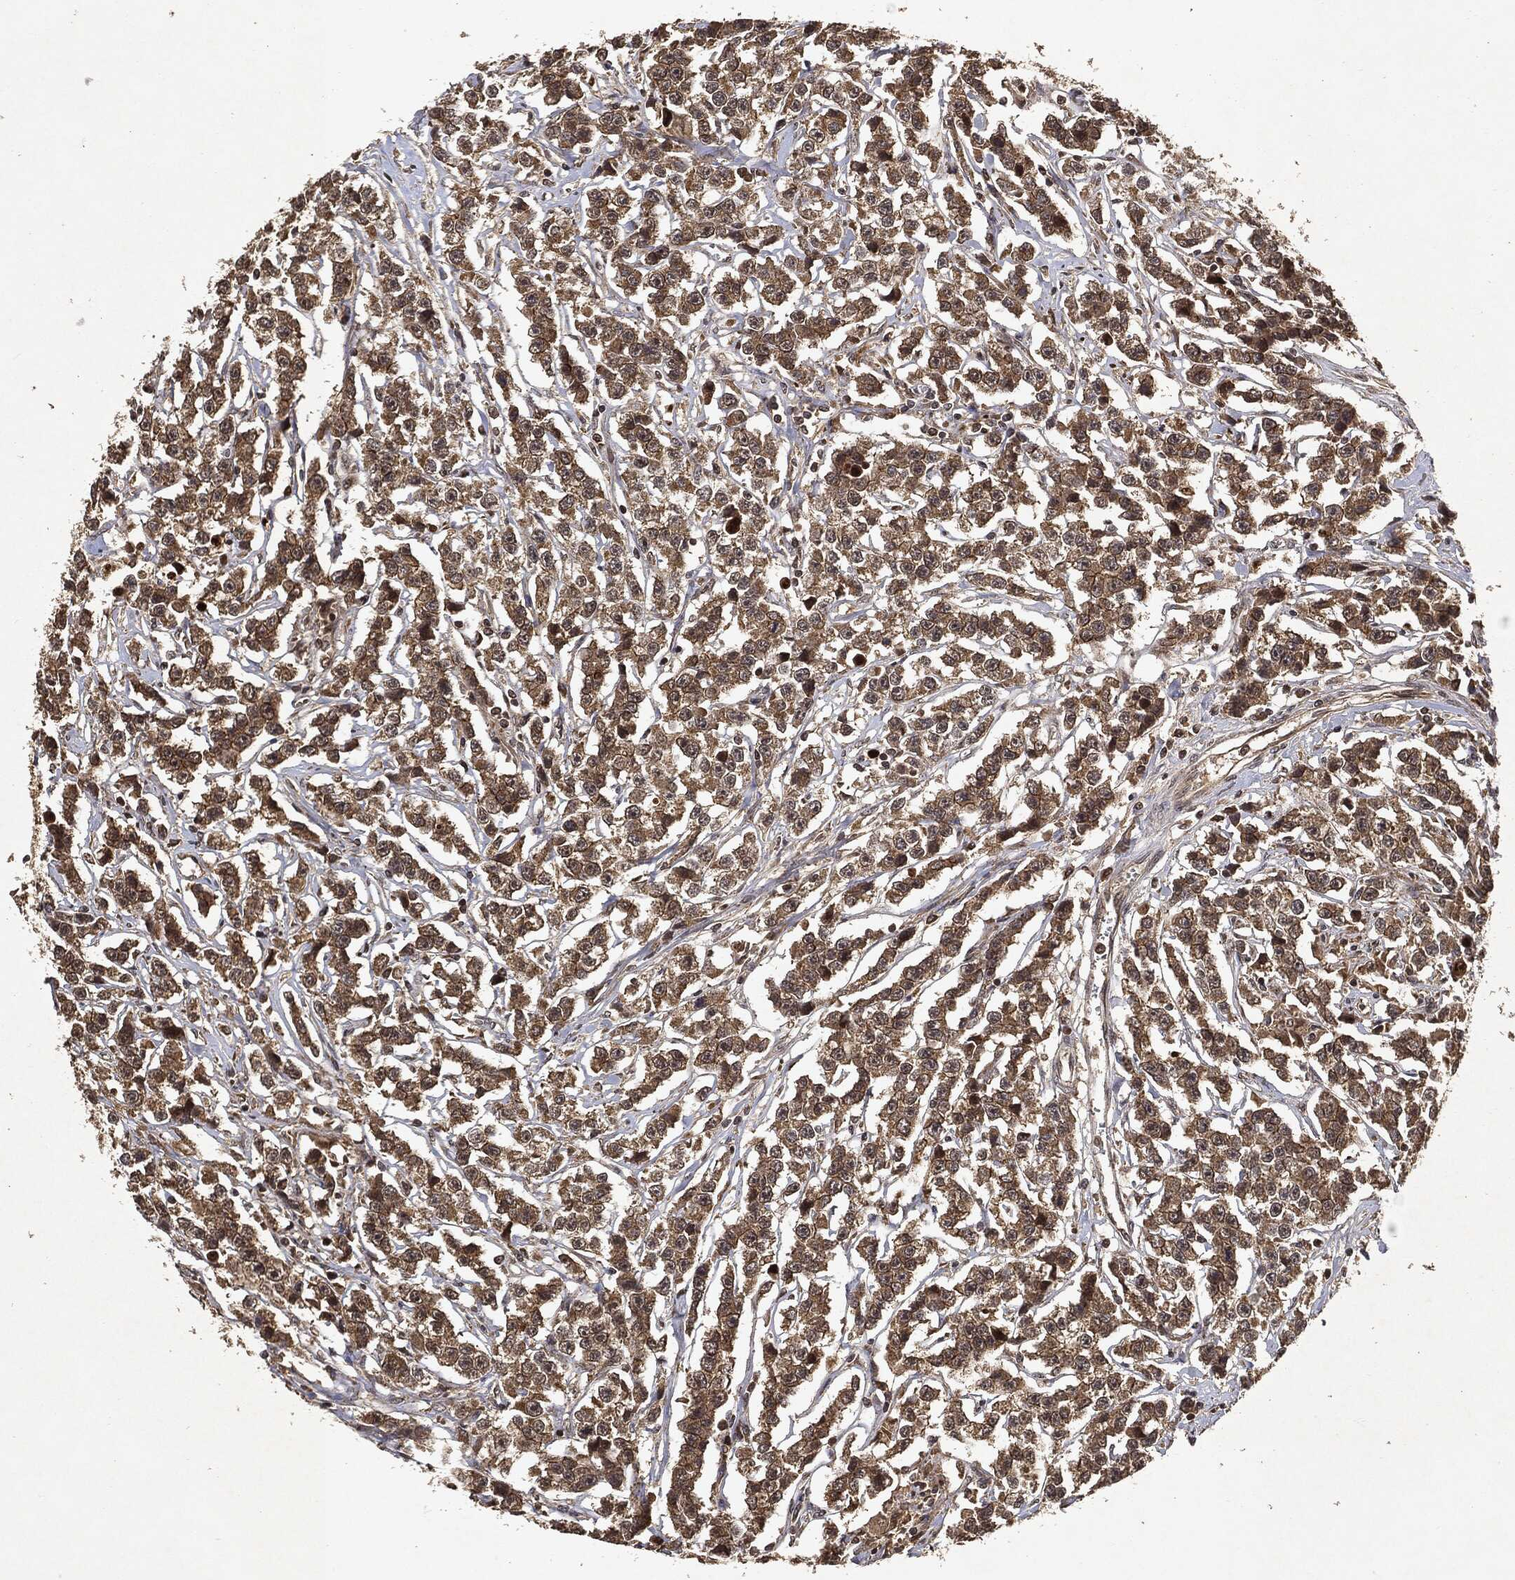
{"staining": {"intensity": "moderate", "quantity": ">75%", "location": "cytoplasmic/membranous"}, "tissue": "testis cancer", "cell_type": "Tumor cells", "image_type": "cancer", "snomed": [{"axis": "morphology", "description": "Seminoma, NOS"}, {"axis": "topography", "description": "Testis"}], "caption": "Human testis cancer stained with a brown dye shows moderate cytoplasmic/membranous positive positivity in about >75% of tumor cells.", "gene": "ZNF226", "patient": {"sex": "male", "age": 59}}